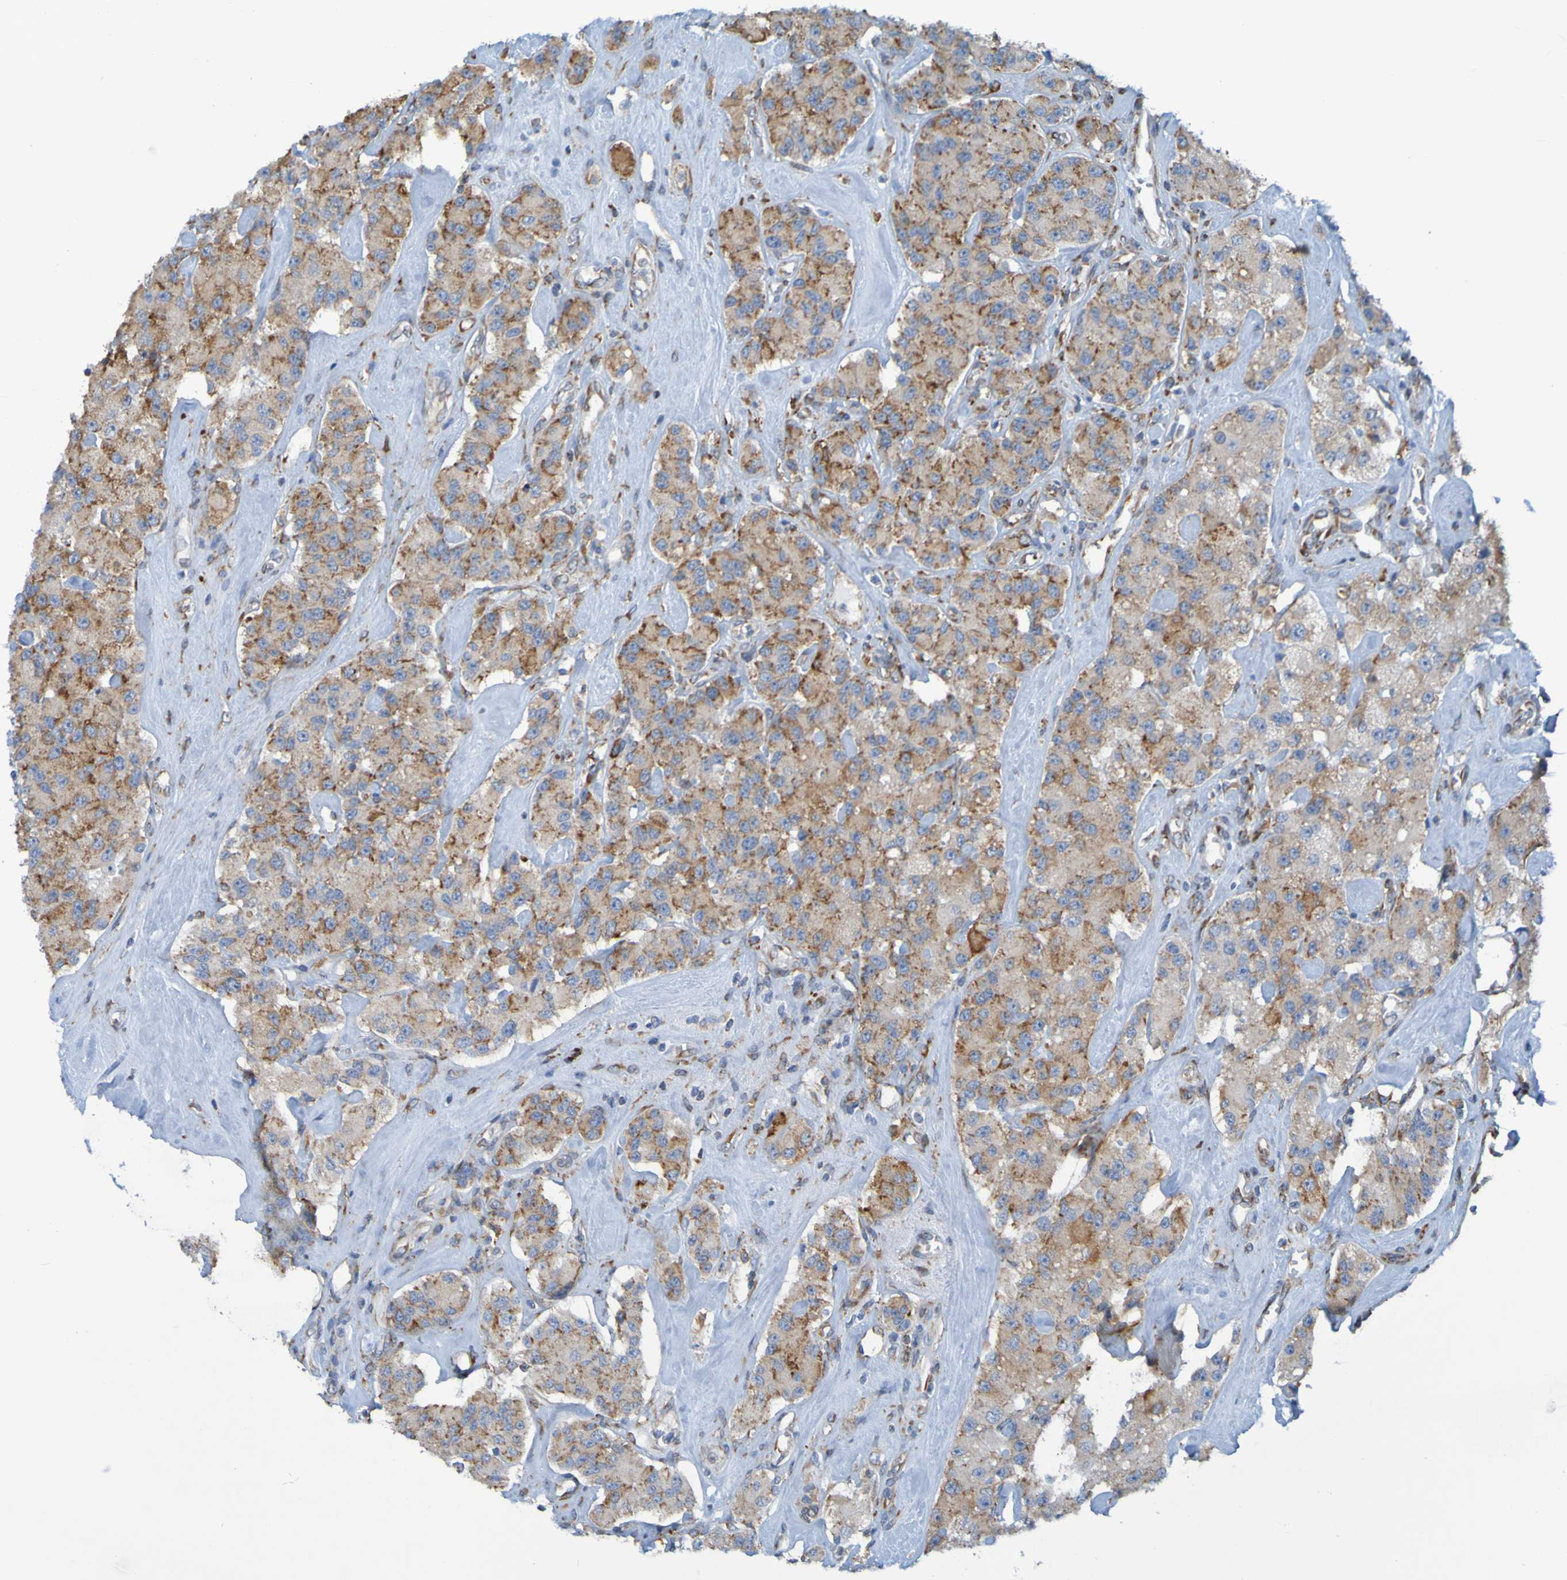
{"staining": {"intensity": "weak", "quantity": ">75%", "location": "cytoplasmic/membranous"}, "tissue": "carcinoid", "cell_type": "Tumor cells", "image_type": "cancer", "snomed": [{"axis": "morphology", "description": "Carcinoid, malignant, NOS"}, {"axis": "topography", "description": "Pancreas"}], "caption": "Malignant carcinoid tissue exhibits weak cytoplasmic/membranous staining in about >75% of tumor cells (brown staining indicates protein expression, while blue staining denotes nuclei).", "gene": "SSR1", "patient": {"sex": "male", "age": 41}}